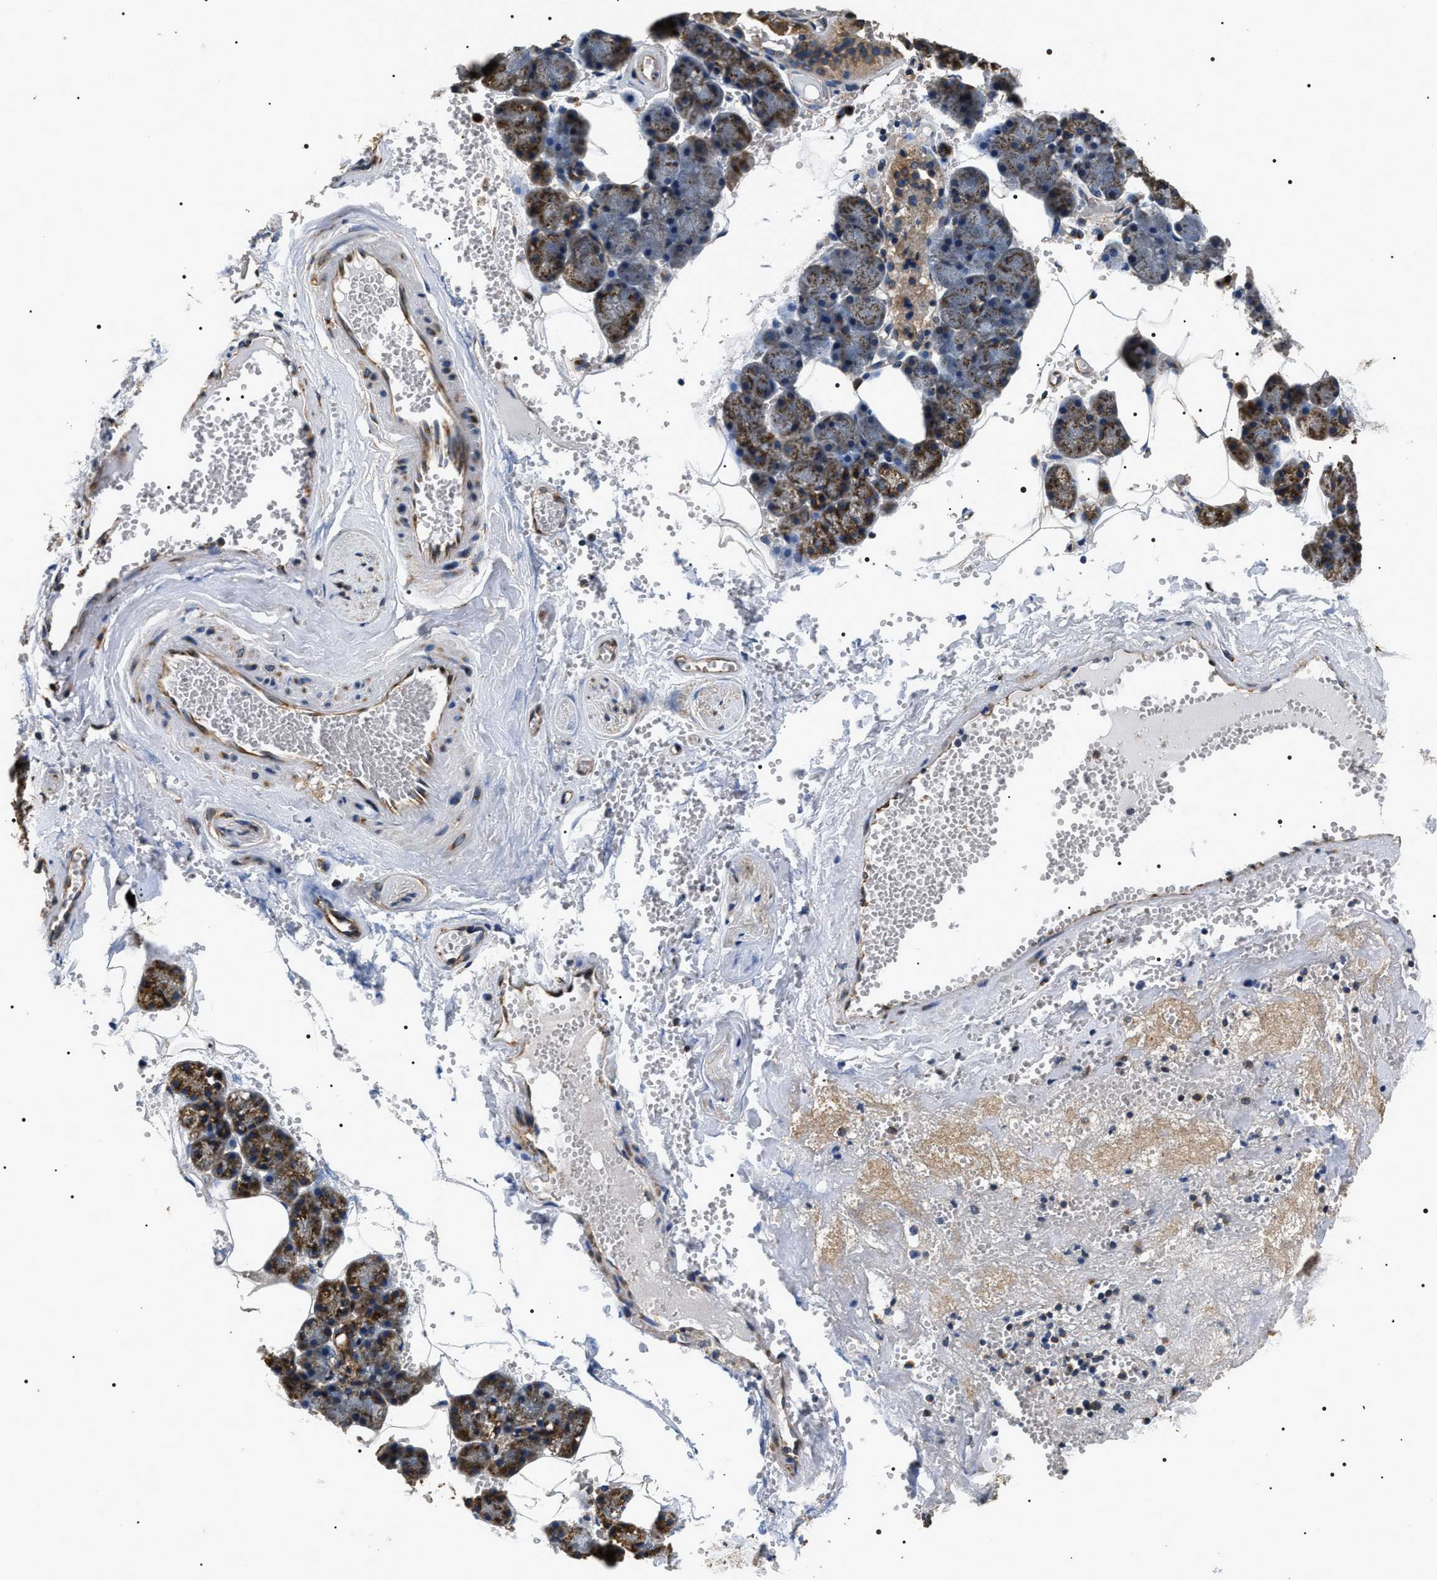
{"staining": {"intensity": "strong", "quantity": ">75%", "location": "cytoplasmic/membranous"}, "tissue": "salivary gland", "cell_type": "Glandular cells", "image_type": "normal", "snomed": [{"axis": "morphology", "description": "Normal tissue, NOS"}, {"axis": "topography", "description": "Salivary gland"}], "caption": "Protein expression analysis of benign human salivary gland reveals strong cytoplasmic/membranous staining in about >75% of glandular cells. The protein of interest is stained brown, and the nuclei are stained in blue (DAB (3,3'-diaminobenzidine) IHC with brightfield microscopy, high magnification).", "gene": "KTN1", "patient": {"sex": "male", "age": 62}}